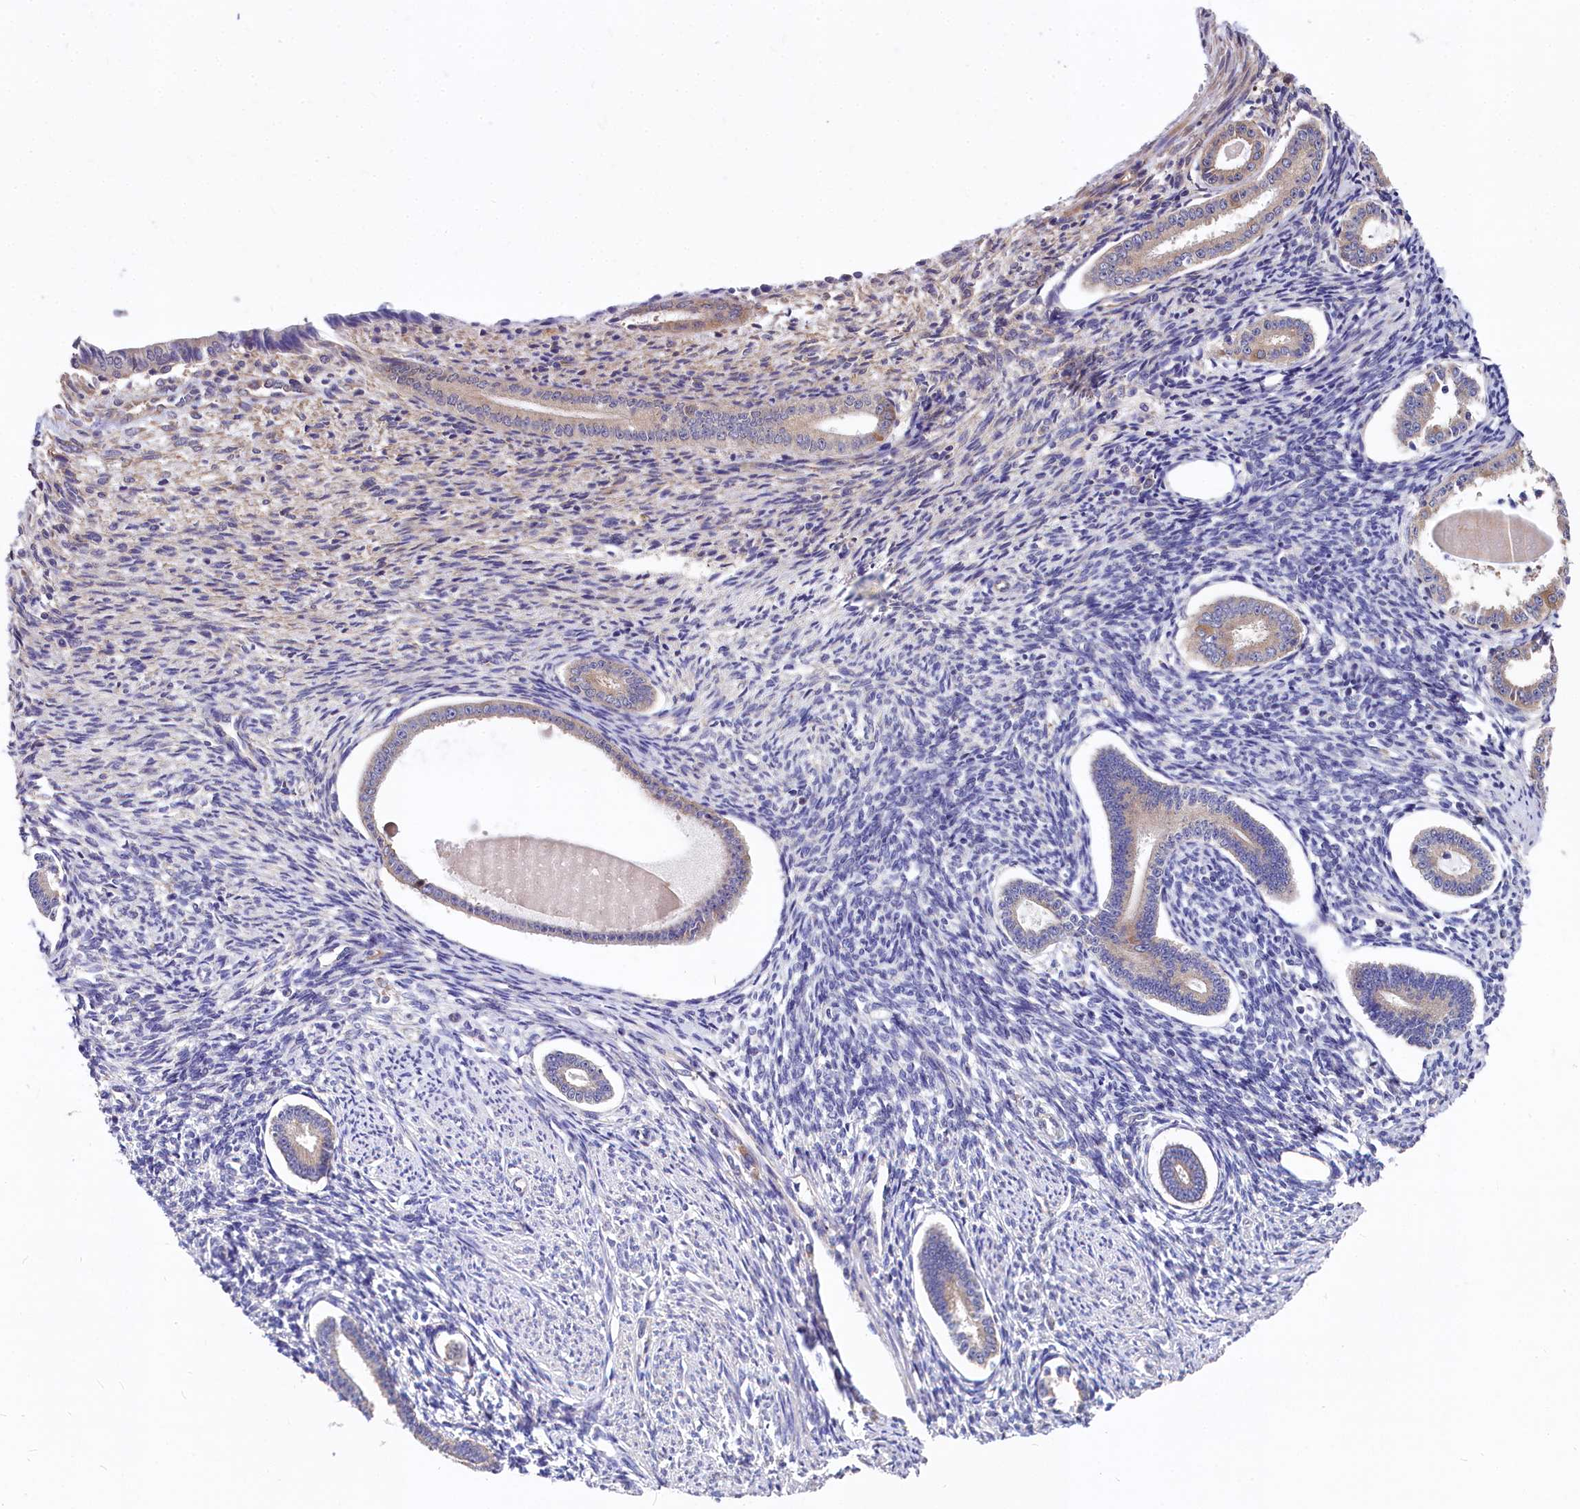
{"staining": {"intensity": "moderate", "quantity": "<25%", "location": "cytoplasmic/membranous"}, "tissue": "endometrium", "cell_type": "Cells in endometrial stroma", "image_type": "normal", "snomed": [{"axis": "morphology", "description": "Normal tissue, NOS"}, {"axis": "topography", "description": "Endometrium"}], "caption": "Endometrium stained with a brown dye demonstrates moderate cytoplasmic/membranous positive positivity in about <25% of cells in endometrial stroma.", "gene": "EIF2B2", "patient": {"sex": "female", "age": 56}}